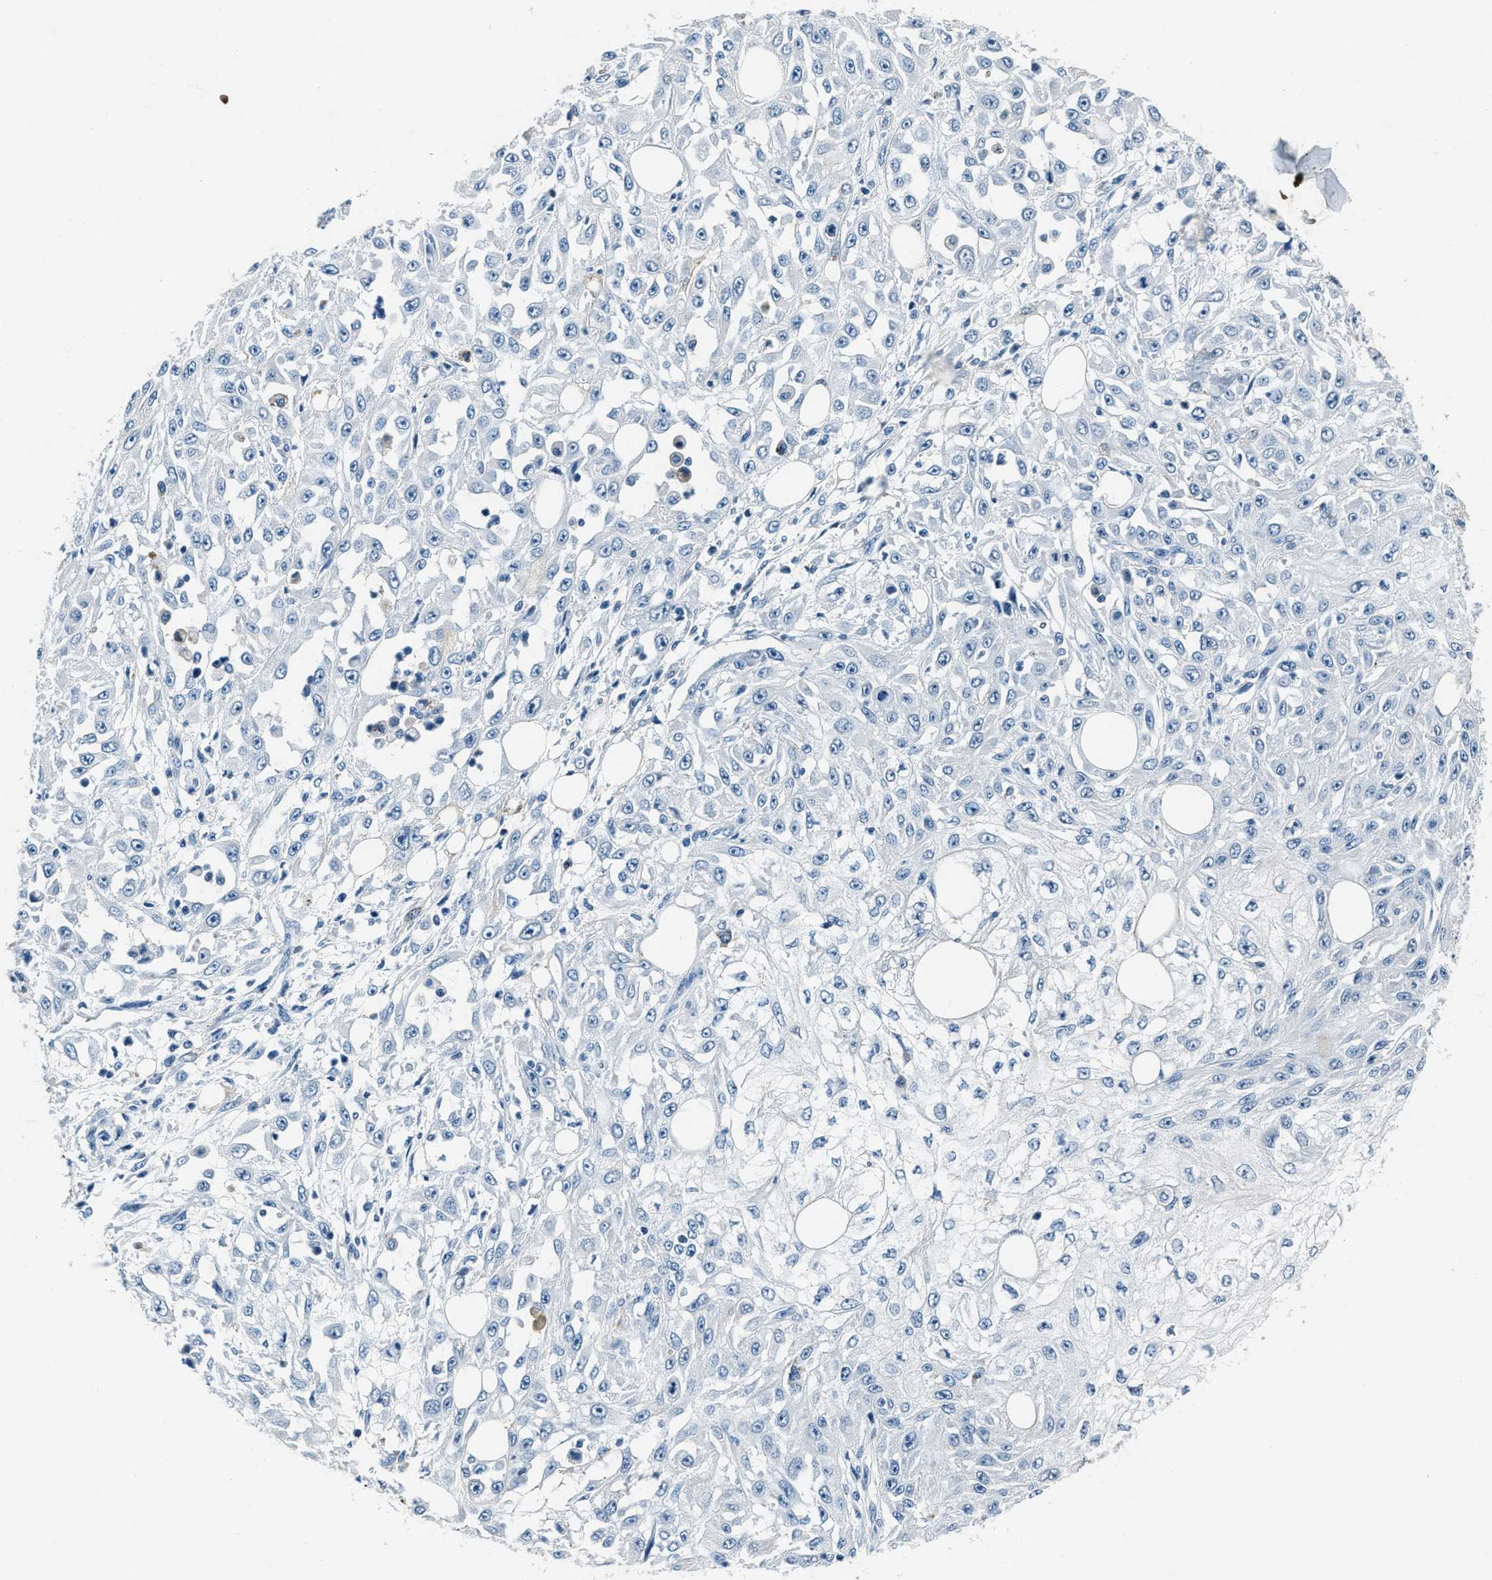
{"staining": {"intensity": "negative", "quantity": "none", "location": "none"}, "tissue": "skin cancer", "cell_type": "Tumor cells", "image_type": "cancer", "snomed": [{"axis": "morphology", "description": "Squamous cell carcinoma, NOS"}, {"axis": "morphology", "description": "Squamous cell carcinoma, metastatic, NOS"}, {"axis": "topography", "description": "Skin"}, {"axis": "topography", "description": "Lymph node"}], "caption": "Skin cancer (squamous cell carcinoma) was stained to show a protein in brown. There is no significant expression in tumor cells.", "gene": "PTPDC1", "patient": {"sex": "male", "age": 75}}